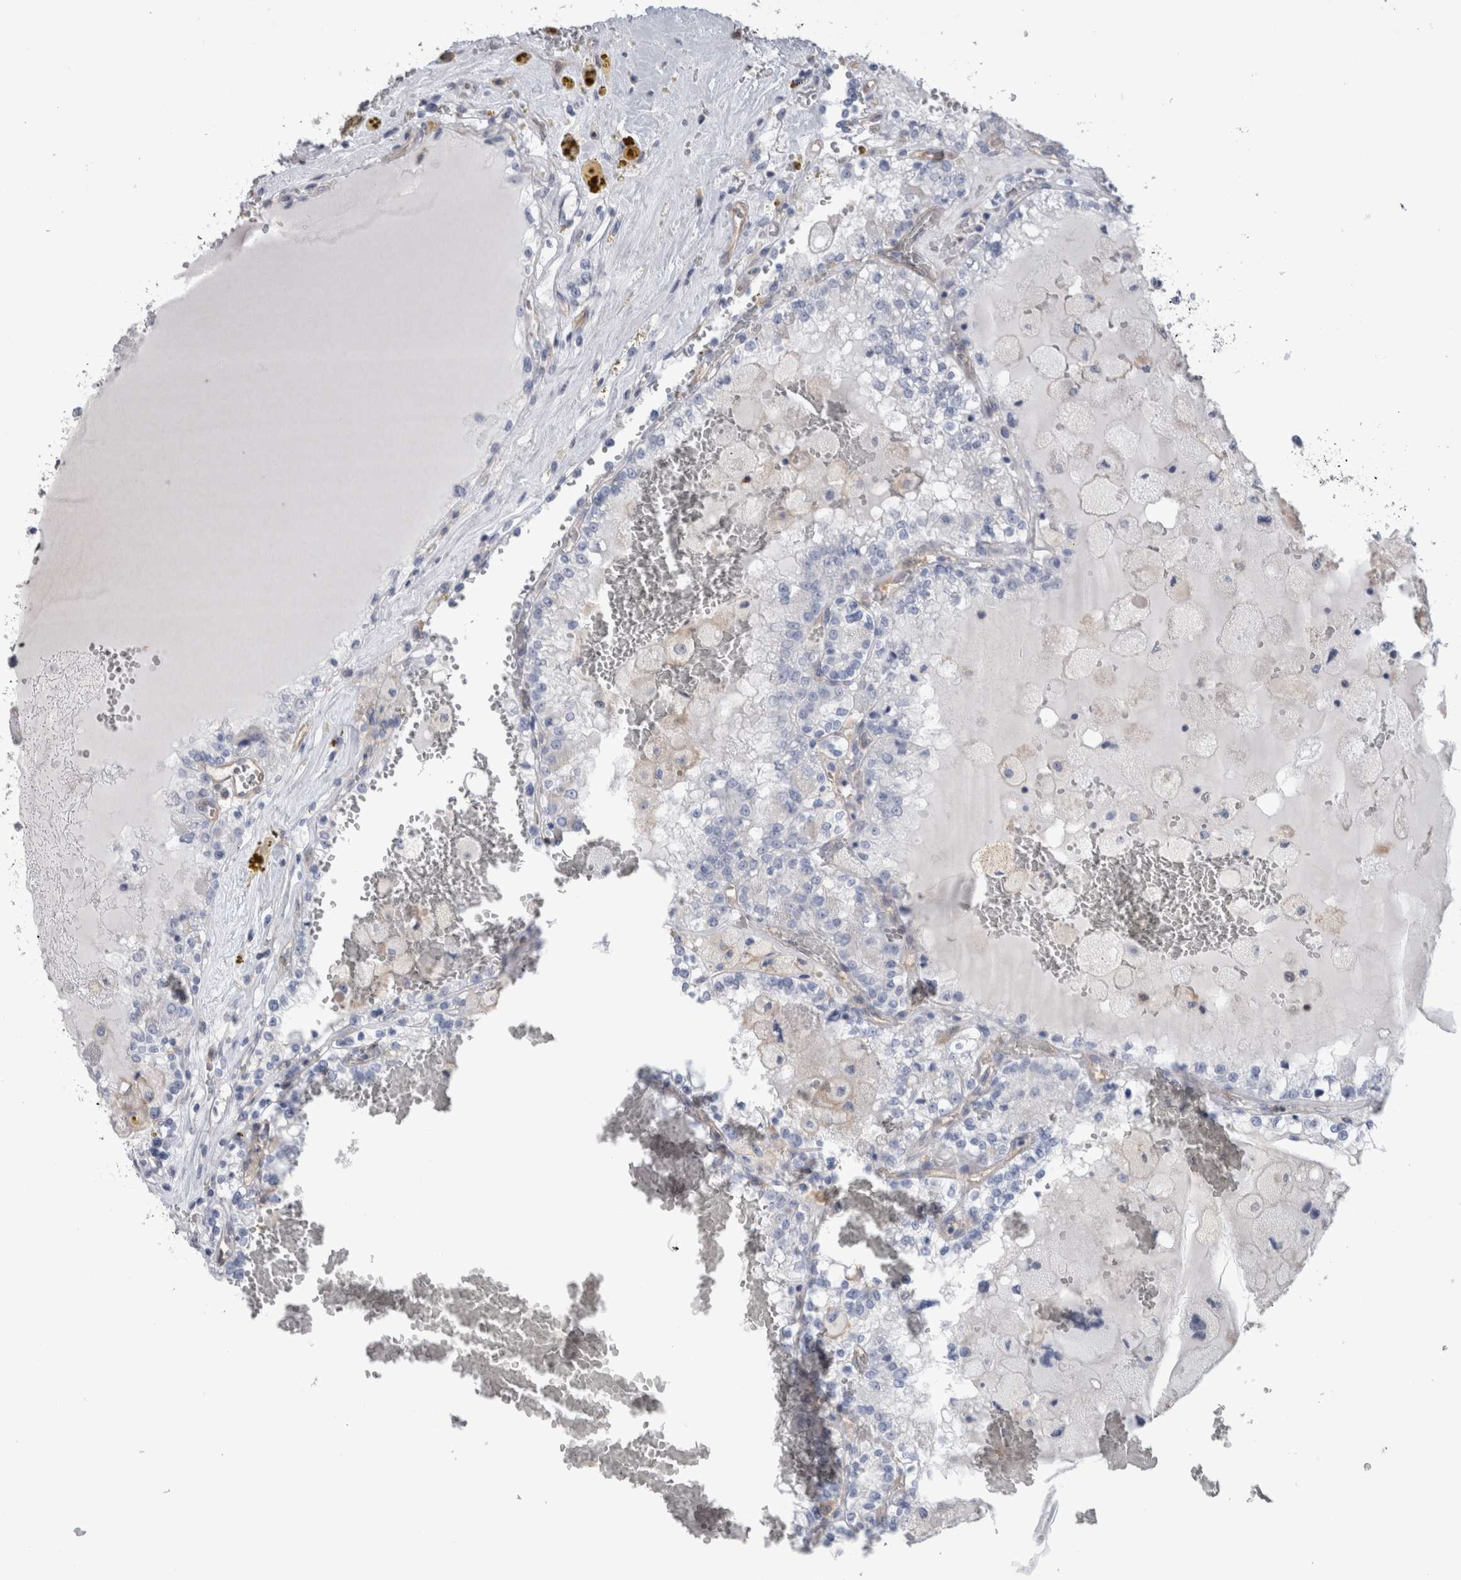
{"staining": {"intensity": "negative", "quantity": "none", "location": "none"}, "tissue": "renal cancer", "cell_type": "Tumor cells", "image_type": "cancer", "snomed": [{"axis": "morphology", "description": "Adenocarcinoma, NOS"}, {"axis": "topography", "description": "Kidney"}], "caption": "DAB (3,3'-diaminobenzidine) immunohistochemical staining of human renal cancer shows no significant staining in tumor cells. The staining is performed using DAB brown chromogen with nuclei counter-stained in using hematoxylin.", "gene": "SCRN1", "patient": {"sex": "female", "age": 56}}